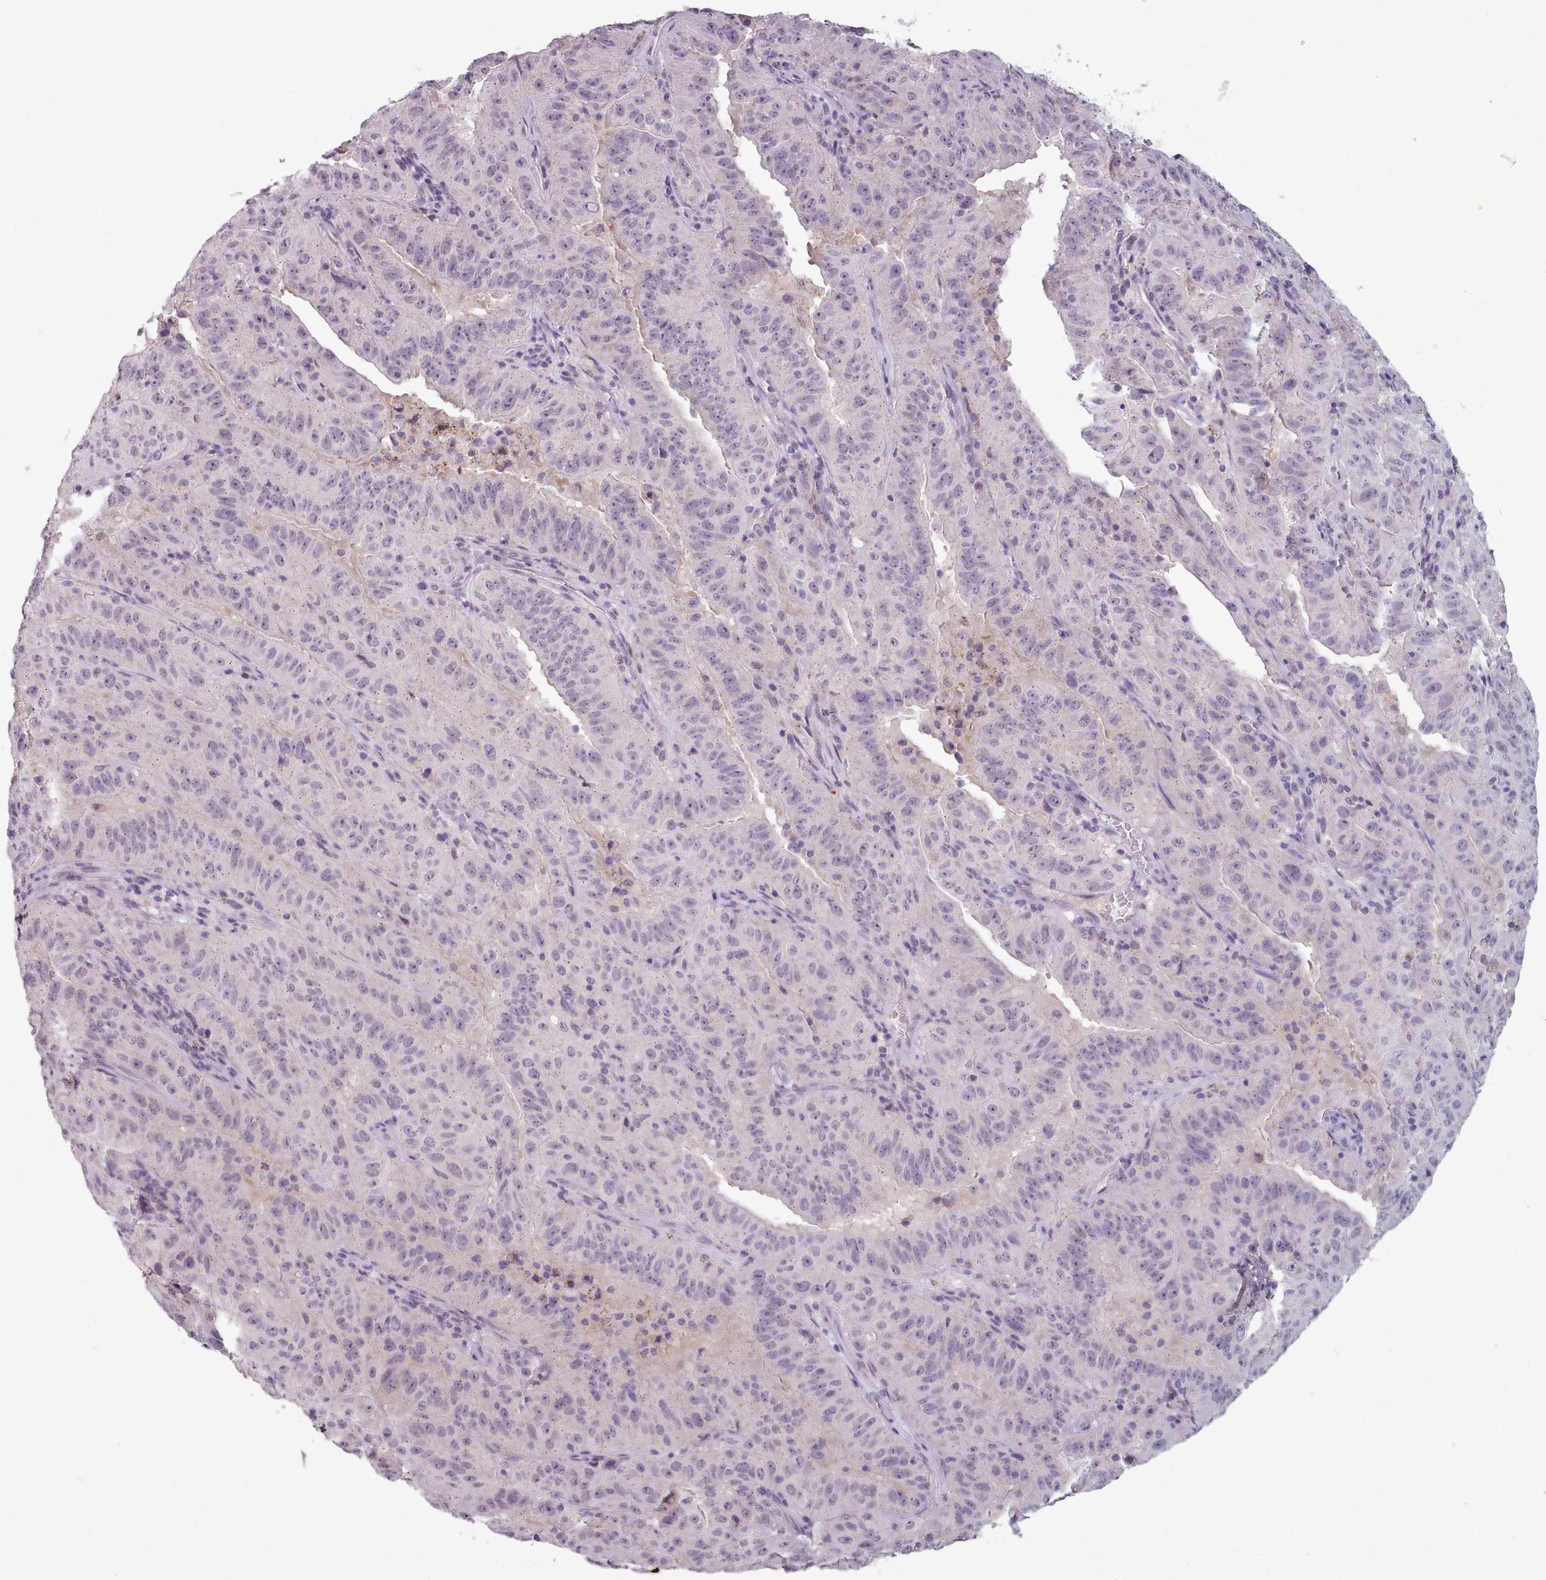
{"staining": {"intensity": "negative", "quantity": "none", "location": "none"}, "tissue": "pancreatic cancer", "cell_type": "Tumor cells", "image_type": "cancer", "snomed": [{"axis": "morphology", "description": "Adenocarcinoma, NOS"}, {"axis": "topography", "description": "Pancreas"}], "caption": "This is an IHC micrograph of human pancreatic adenocarcinoma. There is no staining in tumor cells.", "gene": "PBX4", "patient": {"sex": "male", "age": 63}}